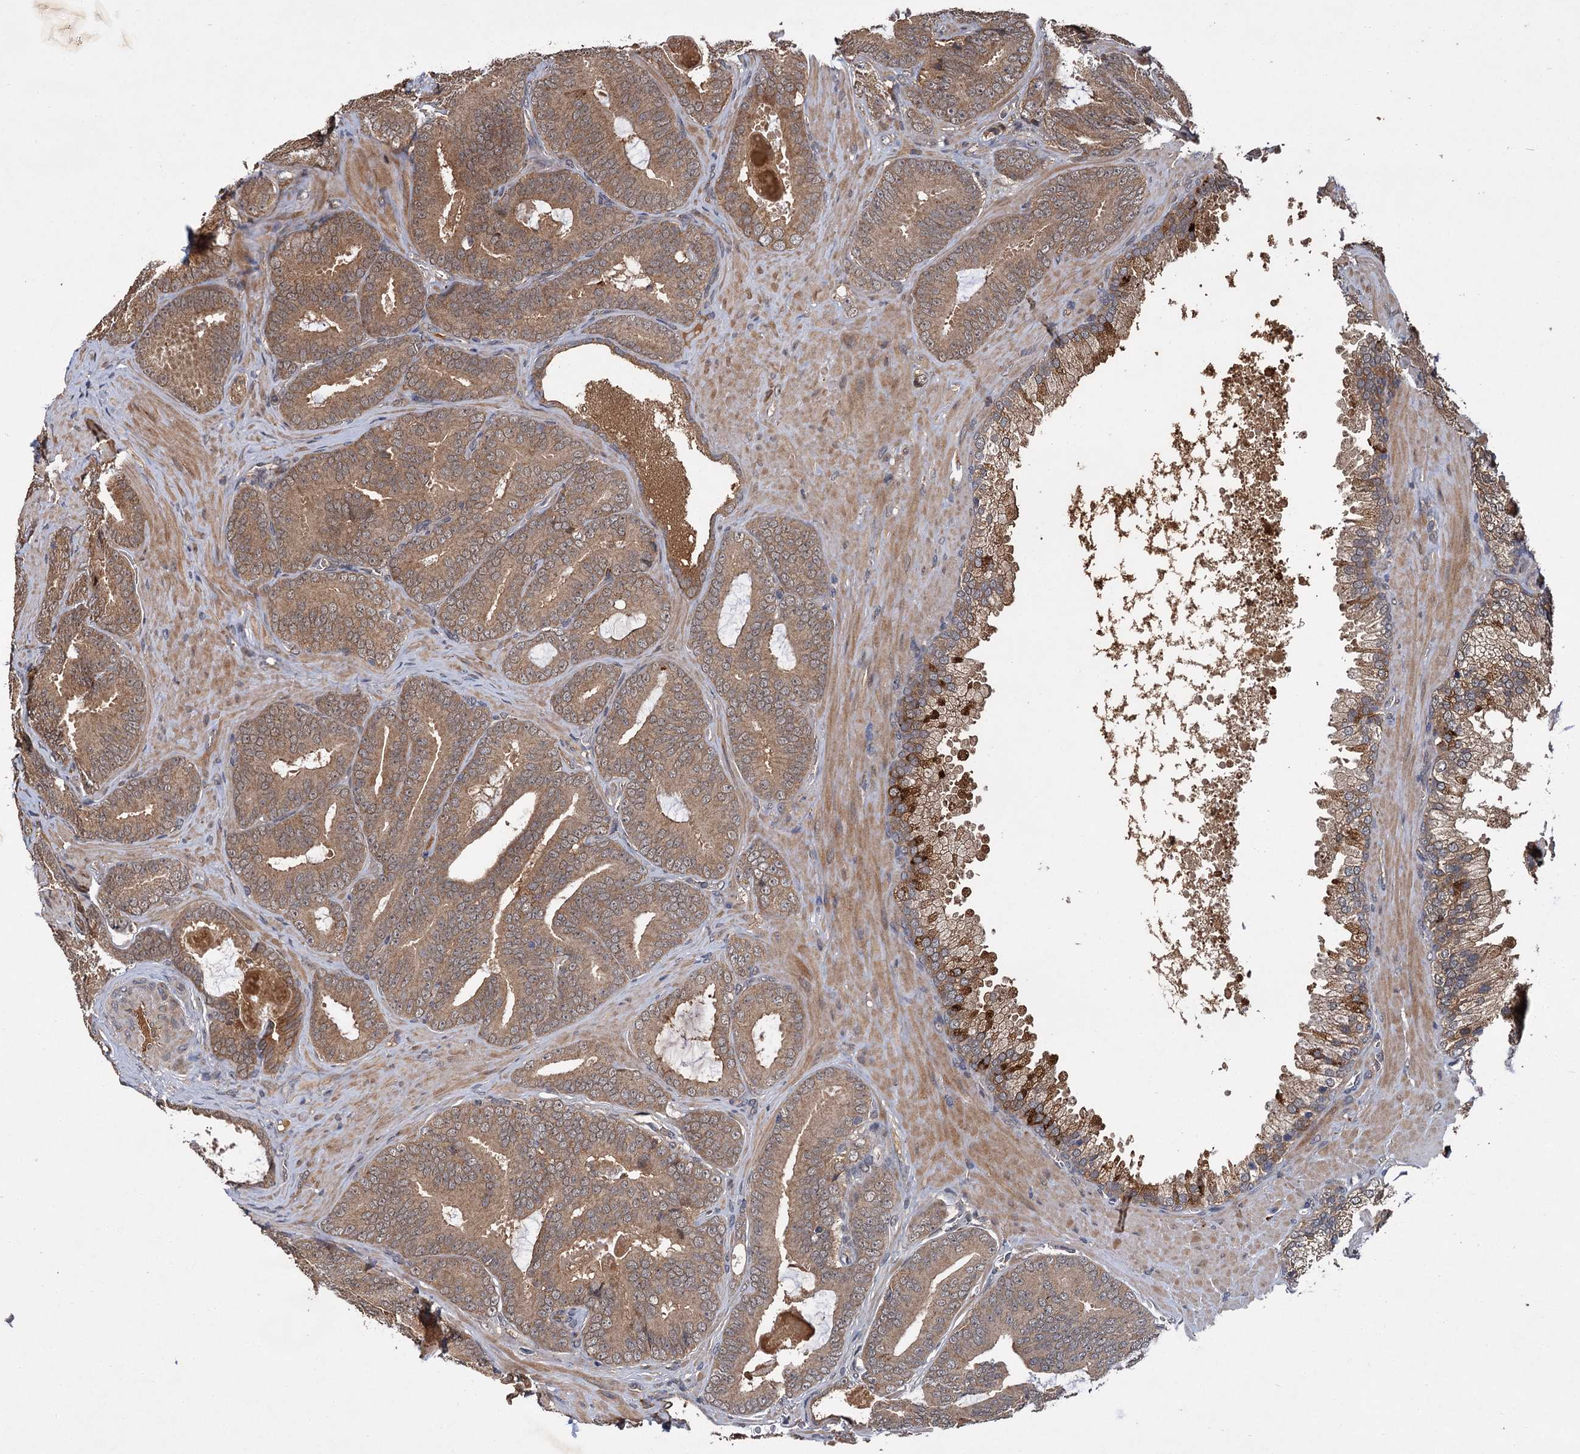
{"staining": {"intensity": "moderate", "quantity": ">75%", "location": "cytoplasmic/membranous"}, "tissue": "prostate cancer", "cell_type": "Tumor cells", "image_type": "cancer", "snomed": [{"axis": "morphology", "description": "Adenocarcinoma, High grade"}, {"axis": "topography", "description": "Prostate"}], "caption": "Immunohistochemistry staining of high-grade adenocarcinoma (prostate), which displays medium levels of moderate cytoplasmic/membranous expression in approximately >75% of tumor cells indicating moderate cytoplasmic/membranous protein positivity. The staining was performed using DAB (3,3'-diaminobenzidine) (brown) for protein detection and nuclei were counterstained in hematoxylin (blue).", "gene": "MBD6", "patient": {"sex": "male", "age": 66}}